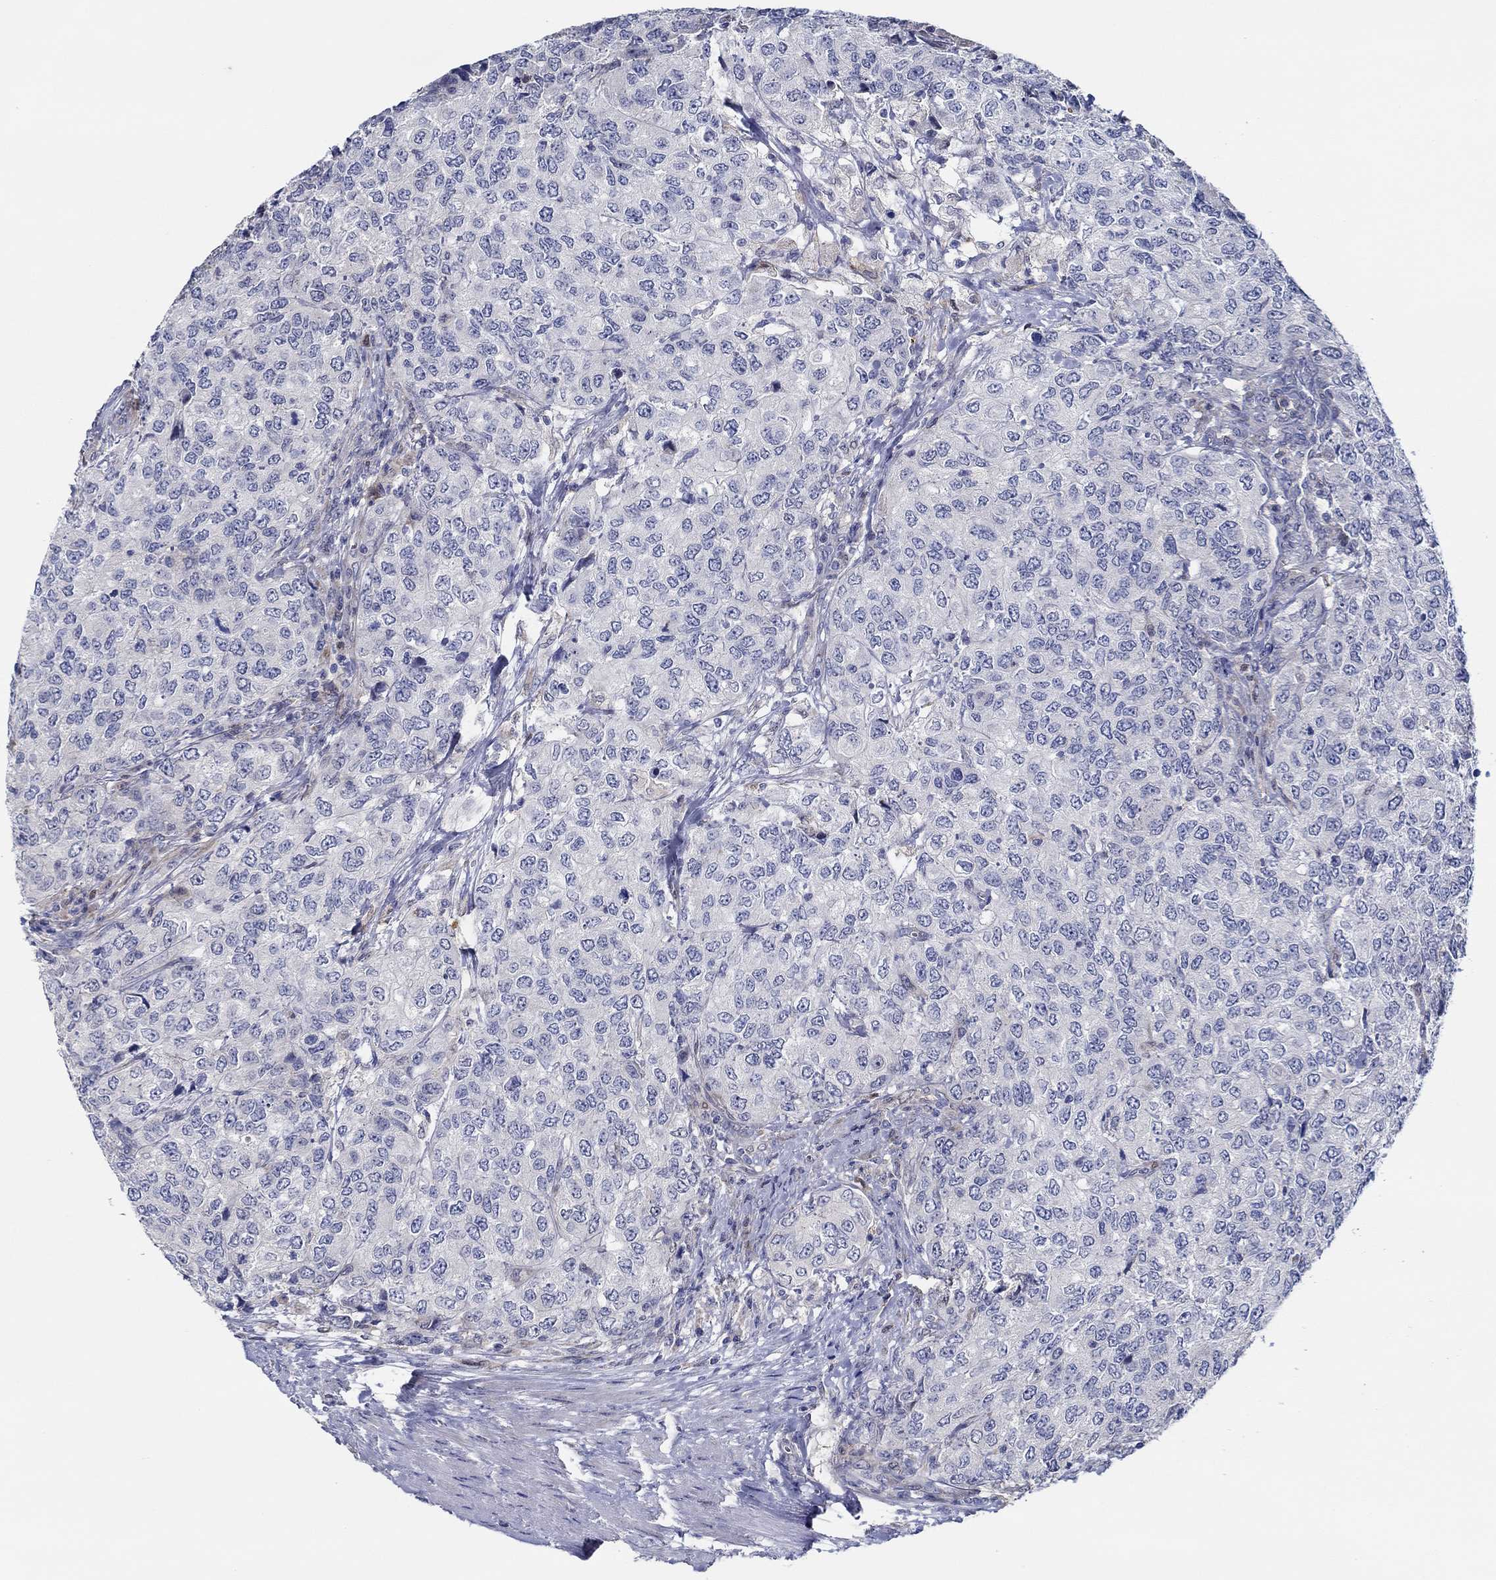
{"staining": {"intensity": "negative", "quantity": "none", "location": "none"}, "tissue": "urothelial cancer", "cell_type": "Tumor cells", "image_type": "cancer", "snomed": [{"axis": "morphology", "description": "Urothelial carcinoma, High grade"}, {"axis": "topography", "description": "Urinary bladder"}], "caption": "Urothelial cancer was stained to show a protein in brown. There is no significant expression in tumor cells. Nuclei are stained in blue.", "gene": "CFAP61", "patient": {"sex": "female", "age": 78}}